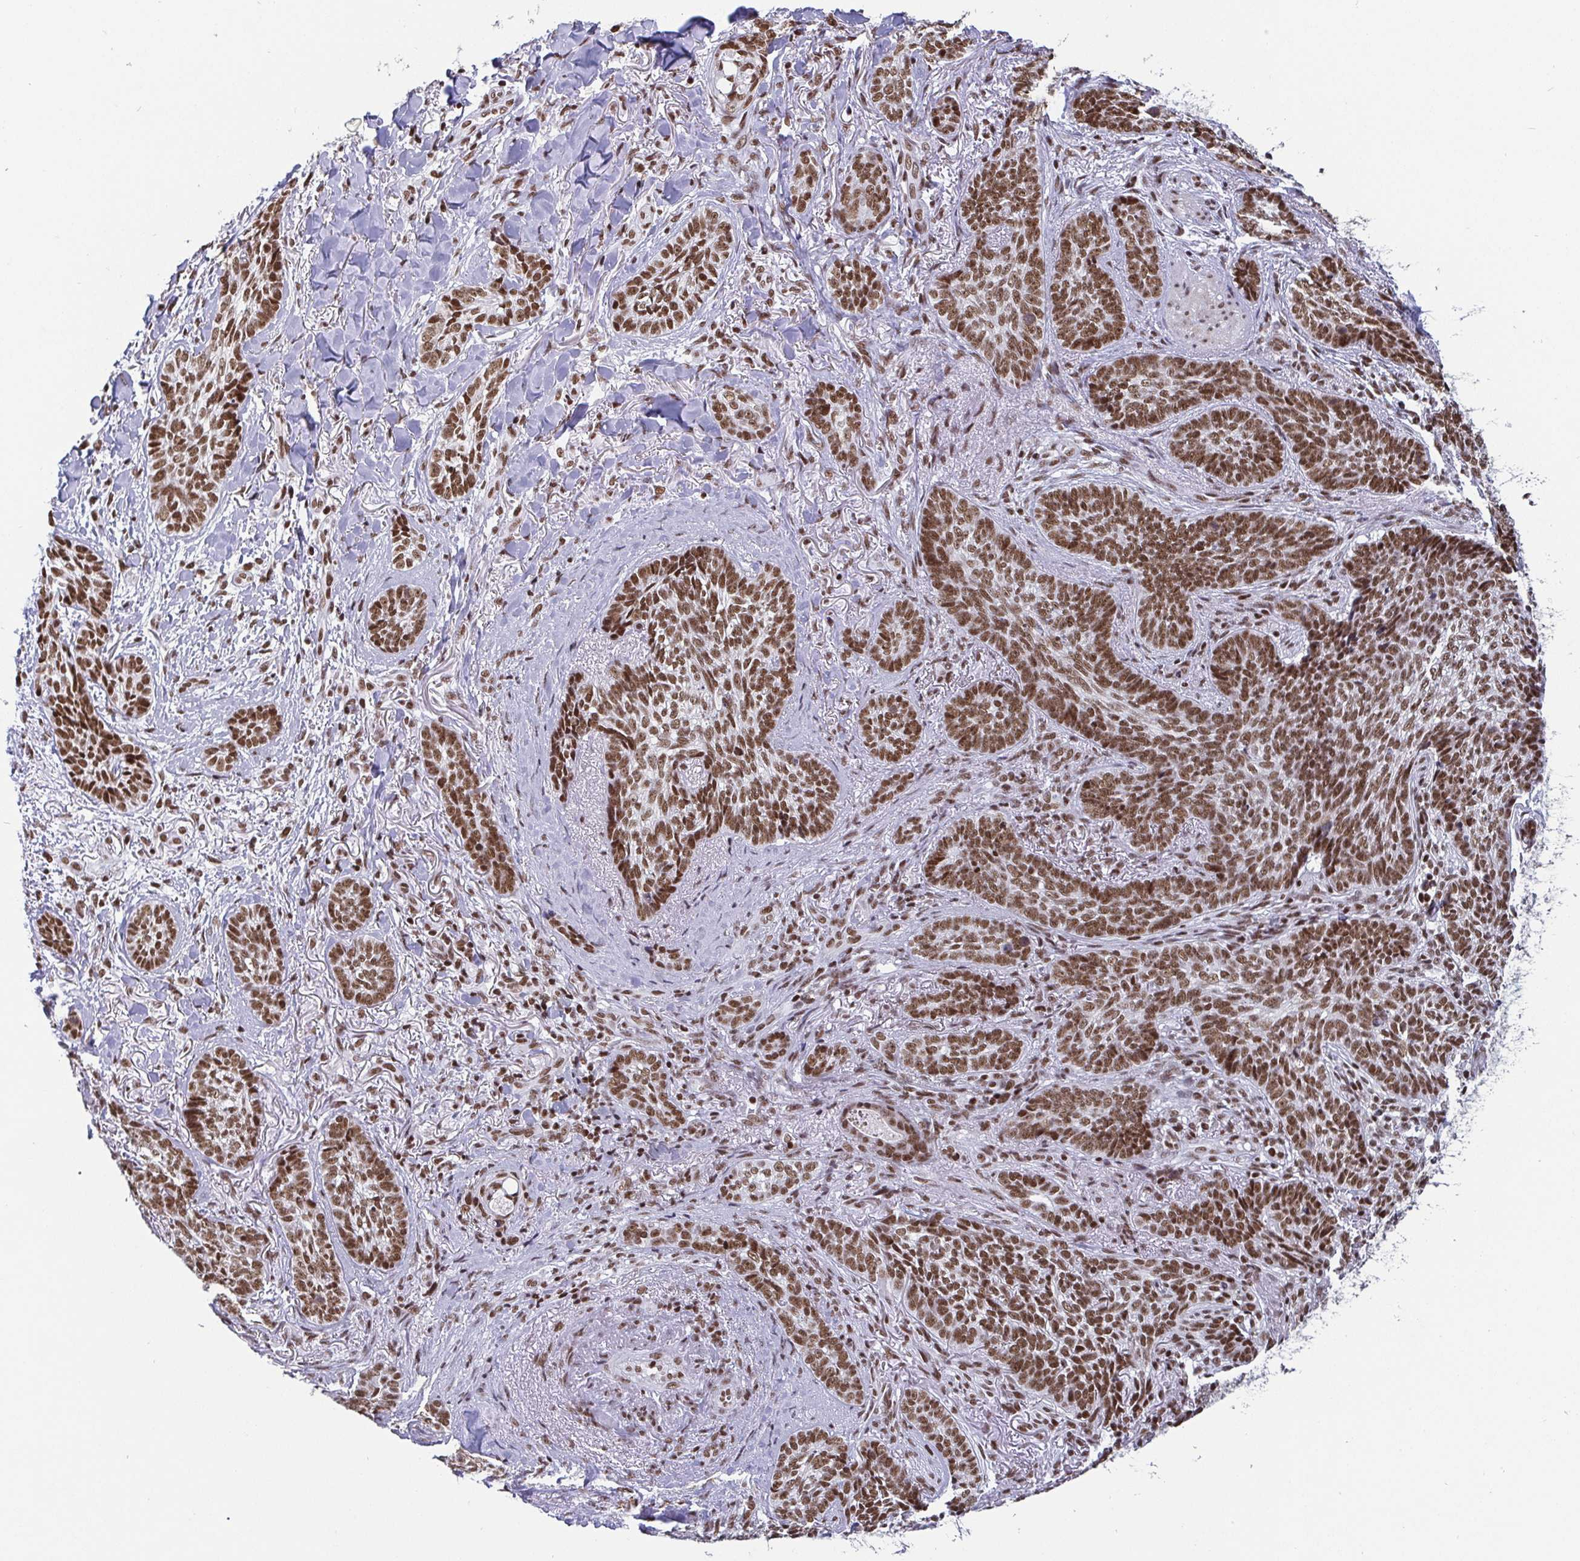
{"staining": {"intensity": "moderate", "quantity": ">75%", "location": "nuclear"}, "tissue": "skin cancer", "cell_type": "Tumor cells", "image_type": "cancer", "snomed": [{"axis": "morphology", "description": "Basal cell carcinoma"}, {"axis": "topography", "description": "Skin"}, {"axis": "topography", "description": "Skin of face"}], "caption": "Moderate nuclear expression is present in approximately >75% of tumor cells in basal cell carcinoma (skin).", "gene": "CTCF", "patient": {"sex": "male", "age": 88}}